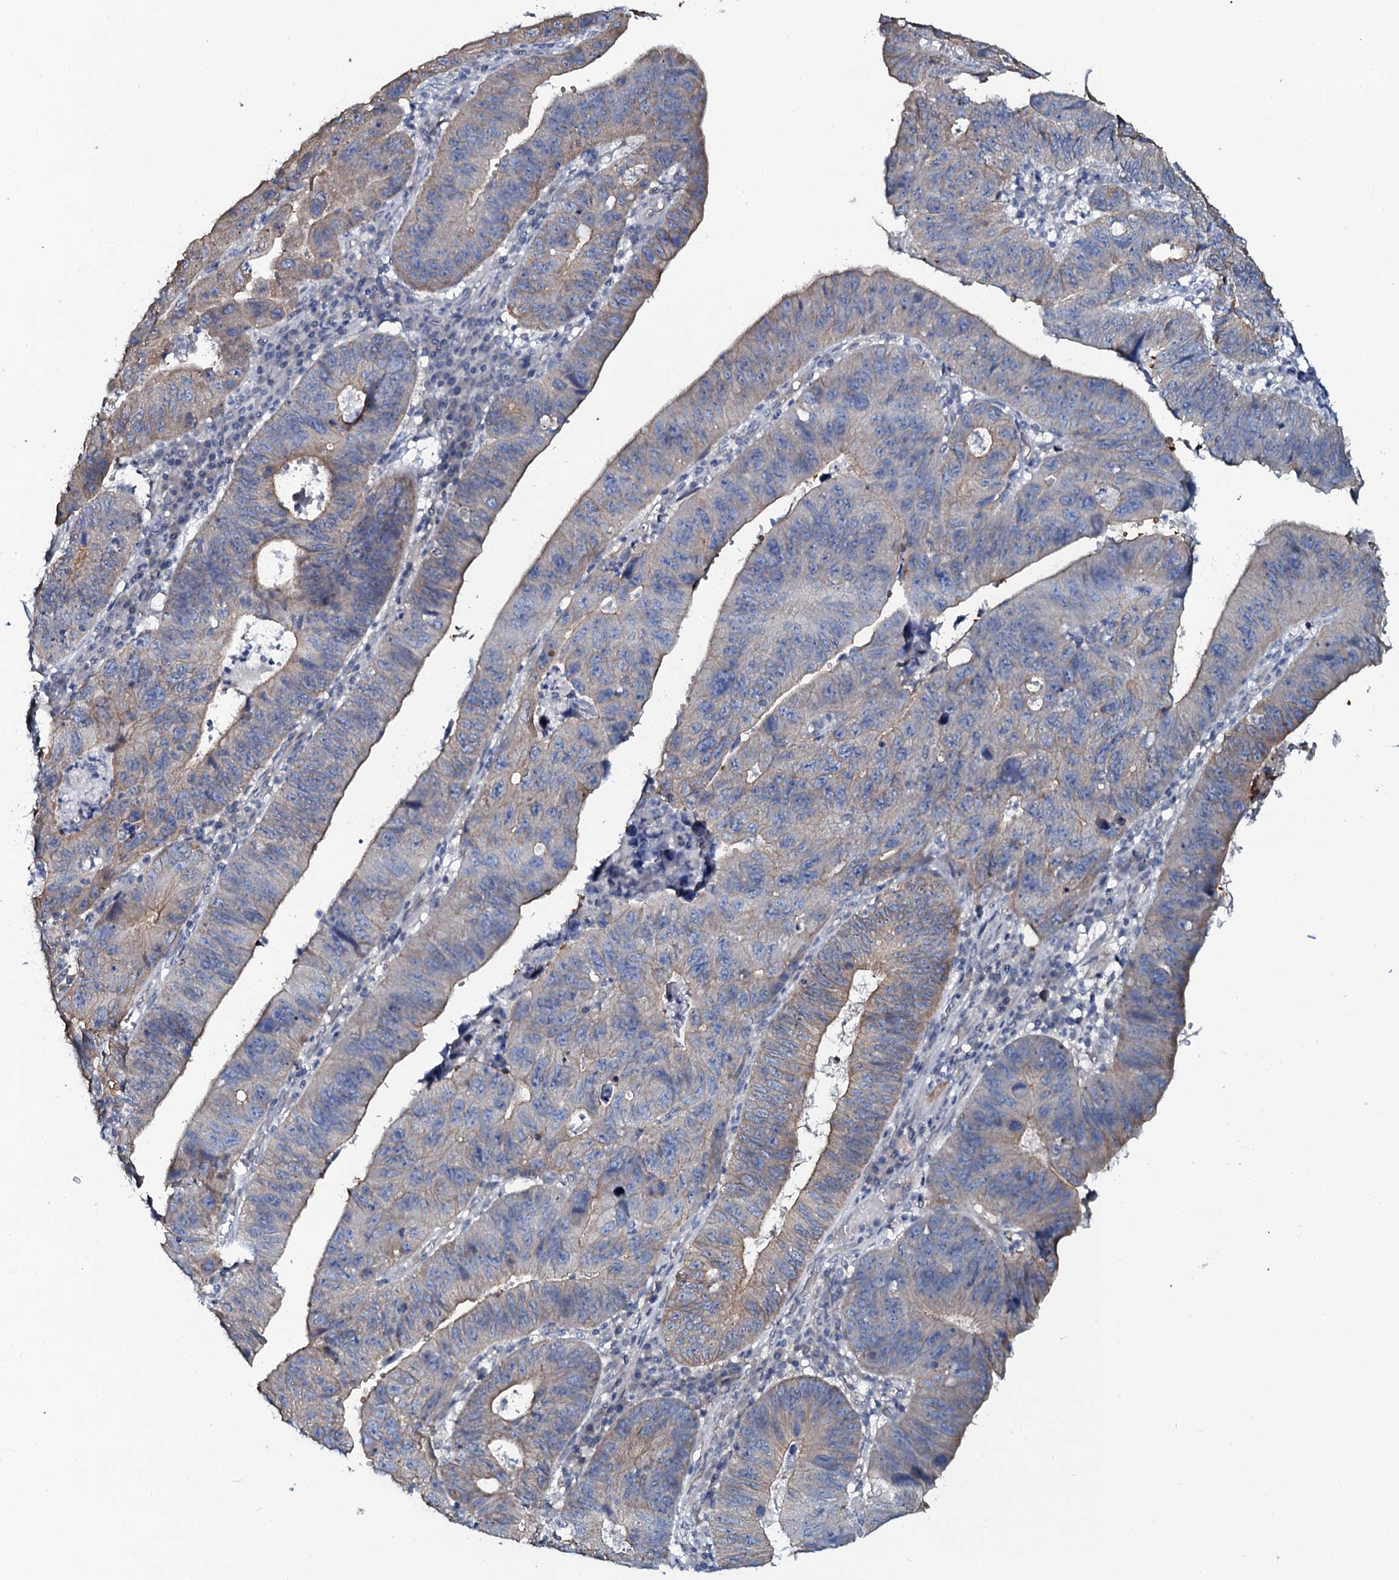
{"staining": {"intensity": "moderate", "quantity": "<25%", "location": "cytoplasmic/membranous"}, "tissue": "stomach cancer", "cell_type": "Tumor cells", "image_type": "cancer", "snomed": [{"axis": "morphology", "description": "Adenocarcinoma, NOS"}, {"axis": "topography", "description": "Stomach"}], "caption": "Tumor cells reveal moderate cytoplasmic/membranous expression in about <25% of cells in stomach cancer (adenocarcinoma). (Stains: DAB in brown, nuclei in blue, Microscopy: brightfield microscopy at high magnification).", "gene": "C10orf88", "patient": {"sex": "male", "age": 59}}